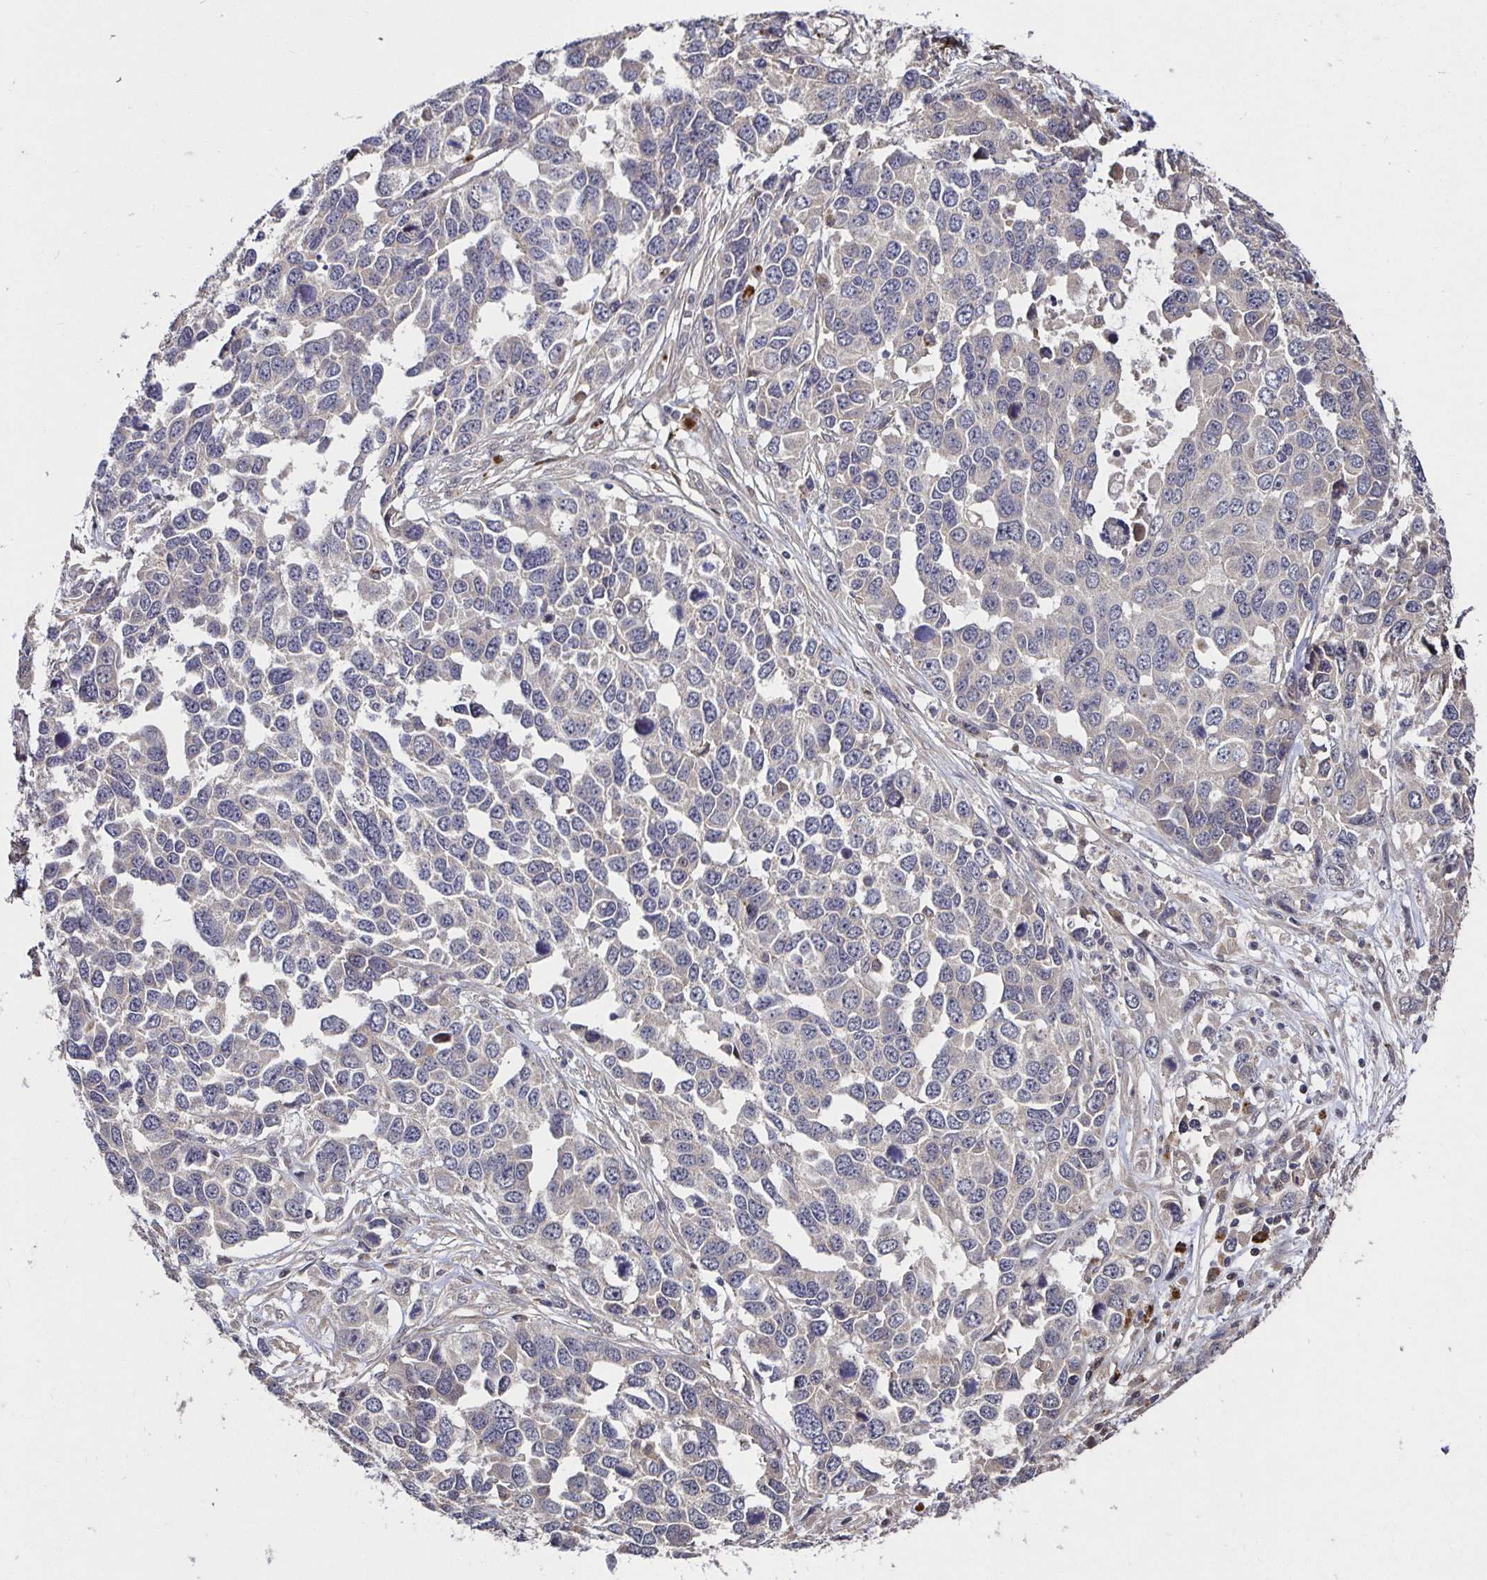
{"staining": {"intensity": "negative", "quantity": "none", "location": "none"}, "tissue": "ovarian cancer", "cell_type": "Tumor cells", "image_type": "cancer", "snomed": [{"axis": "morphology", "description": "Cystadenocarcinoma, serous, NOS"}, {"axis": "topography", "description": "Ovary"}], "caption": "Immunohistochemical staining of human serous cystadenocarcinoma (ovarian) exhibits no significant expression in tumor cells.", "gene": "SMYD3", "patient": {"sex": "female", "age": 76}}